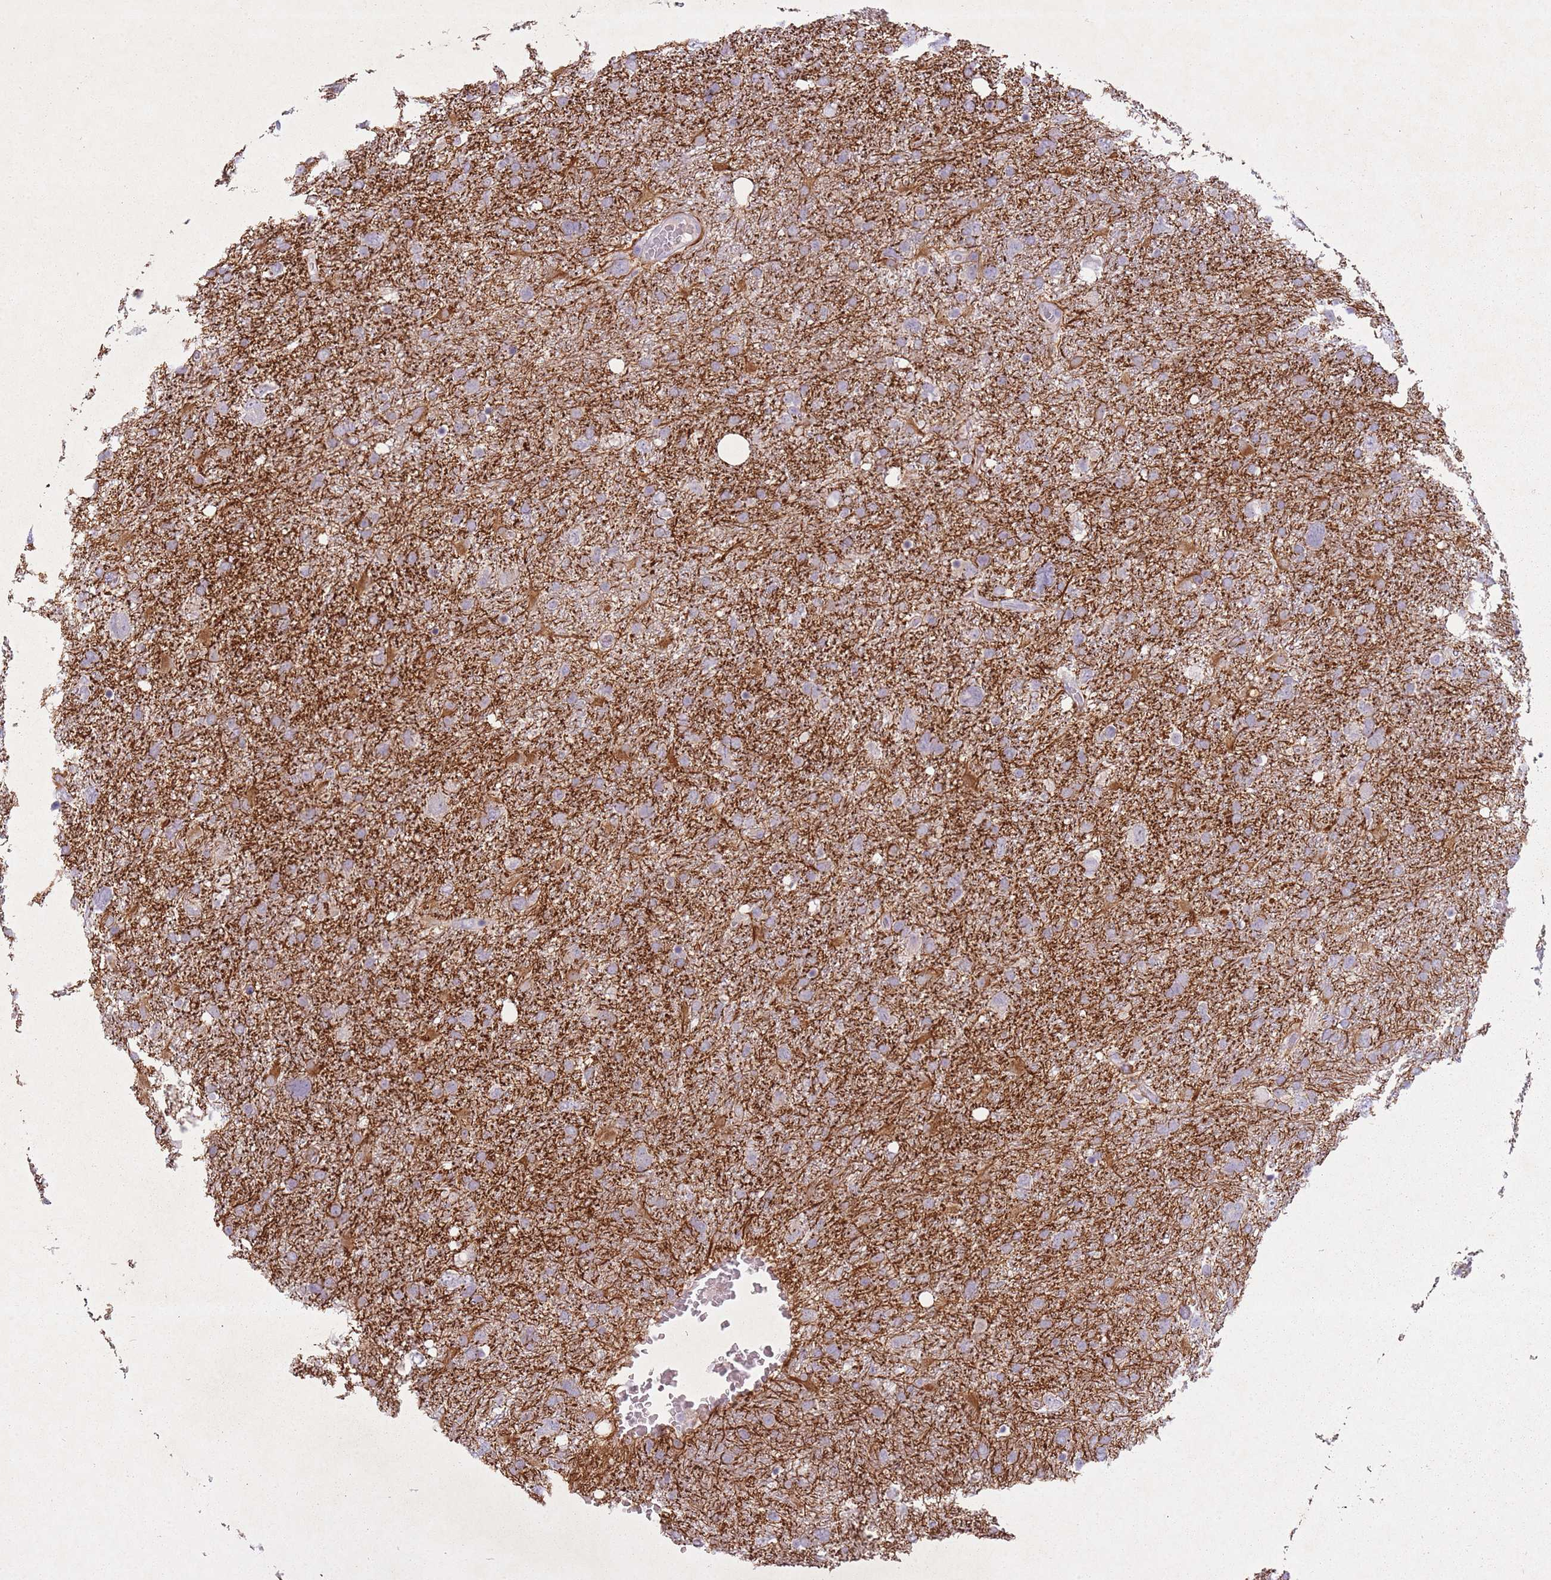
{"staining": {"intensity": "negative", "quantity": "none", "location": "none"}, "tissue": "glioma", "cell_type": "Tumor cells", "image_type": "cancer", "snomed": [{"axis": "morphology", "description": "Glioma, malignant, High grade"}, {"axis": "topography", "description": "Brain"}], "caption": "High power microscopy micrograph of an immunohistochemistry micrograph of malignant glioma (high-grade), revealing no significant staining in tumor cells. Nuclei are stained in blue.", "gene": "FAM43B", "patient": {"sex": "male", "age": 61}}